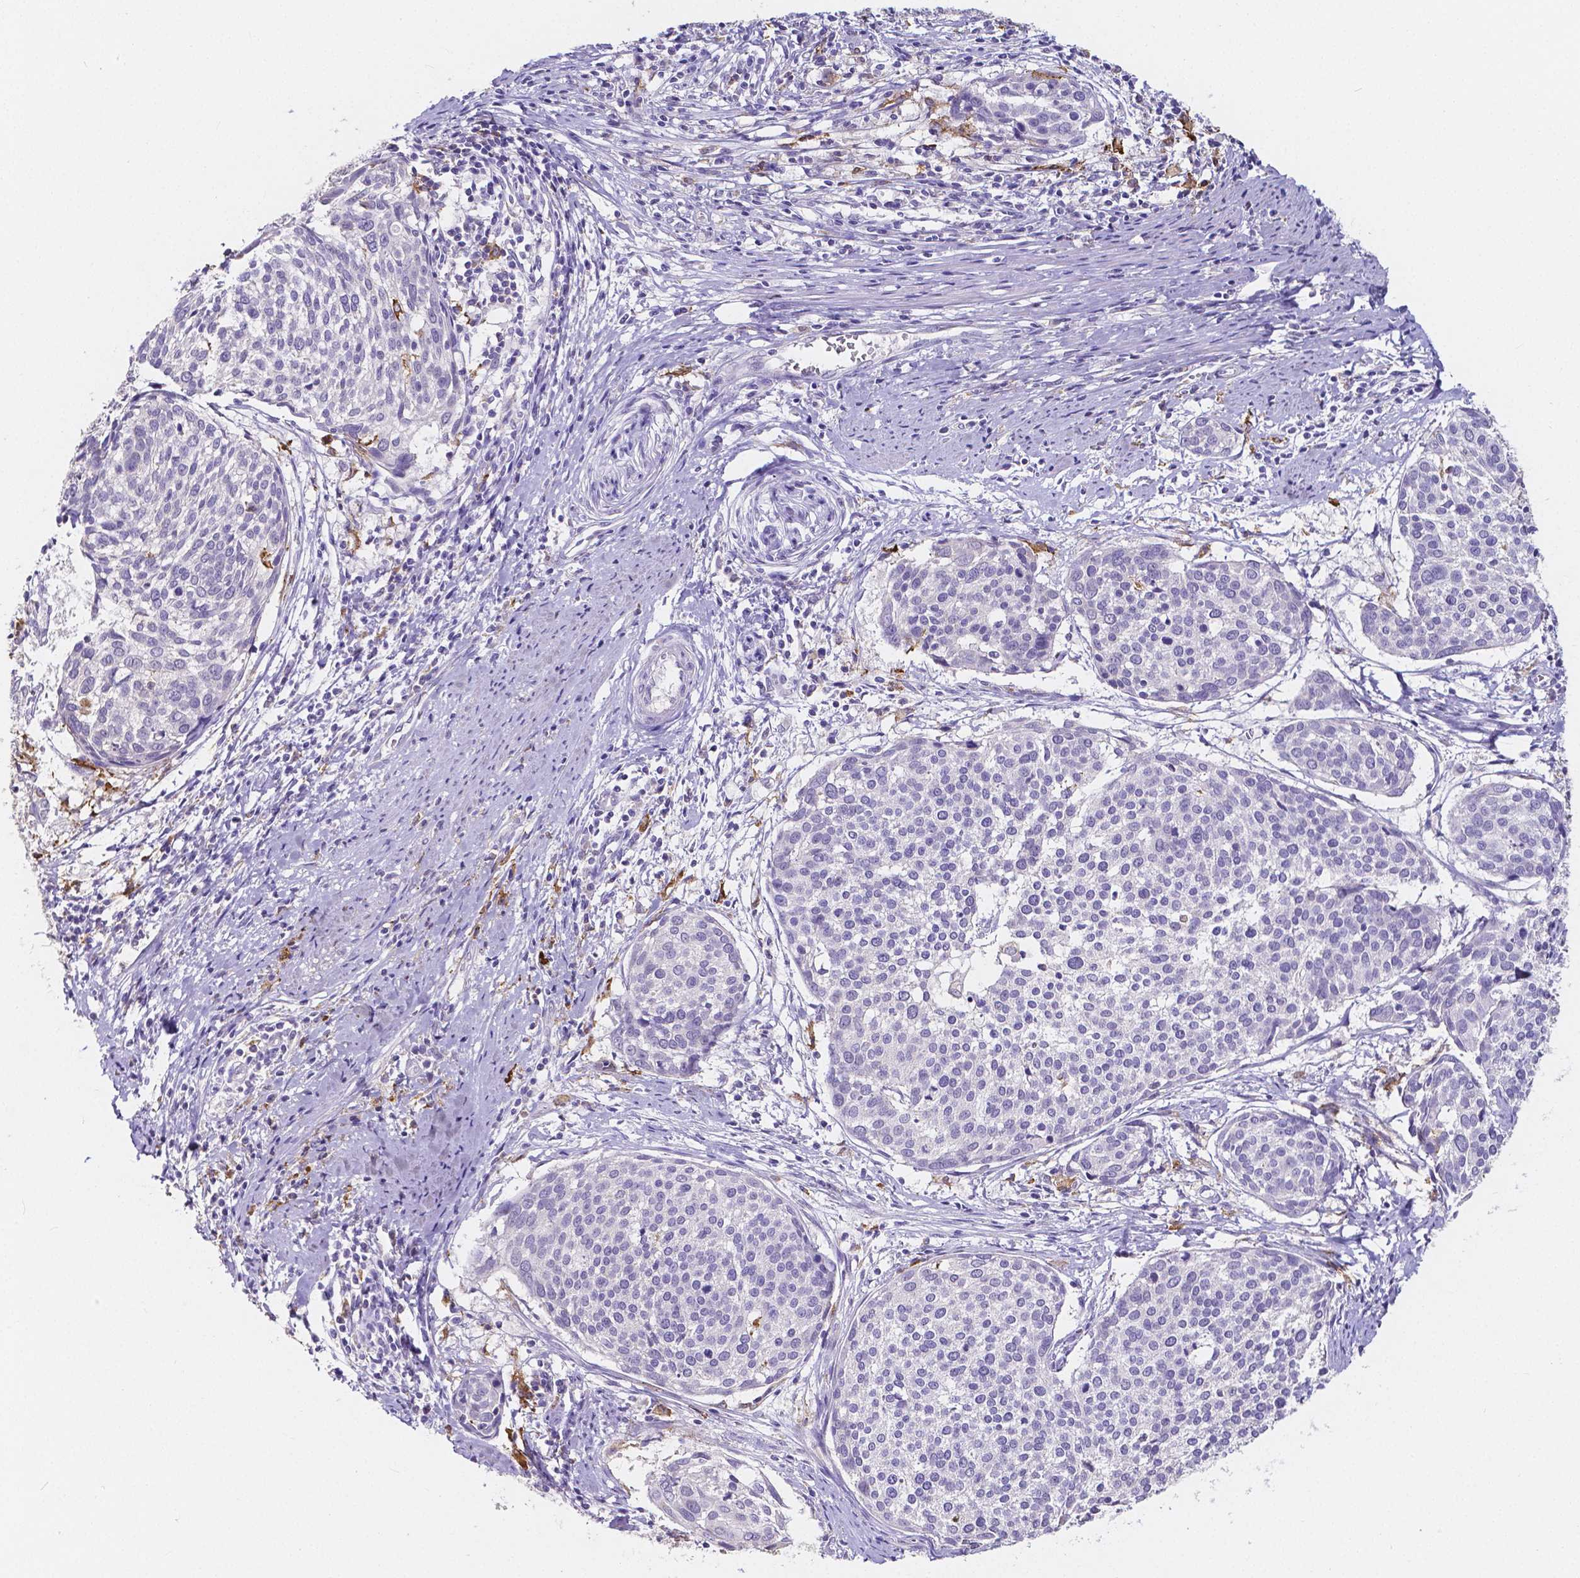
{"staining": {"intensity": "negative", "quantity": "none", "location": "none"}, "tissue": "cervical cancer", "cell_type": "Tumor cells", "image_type": "cancer", "snomed": [{"axis": "morphology", "description": "Squamous cell carcinoma, NOS"}, {"axis": "topography", "description": "Cervix"}], "caption": "Tumor cells are negative for brown protein staining in cervical cancer.", "gene": "ACP5", "patient": {"sex": "female", "age": 39}}